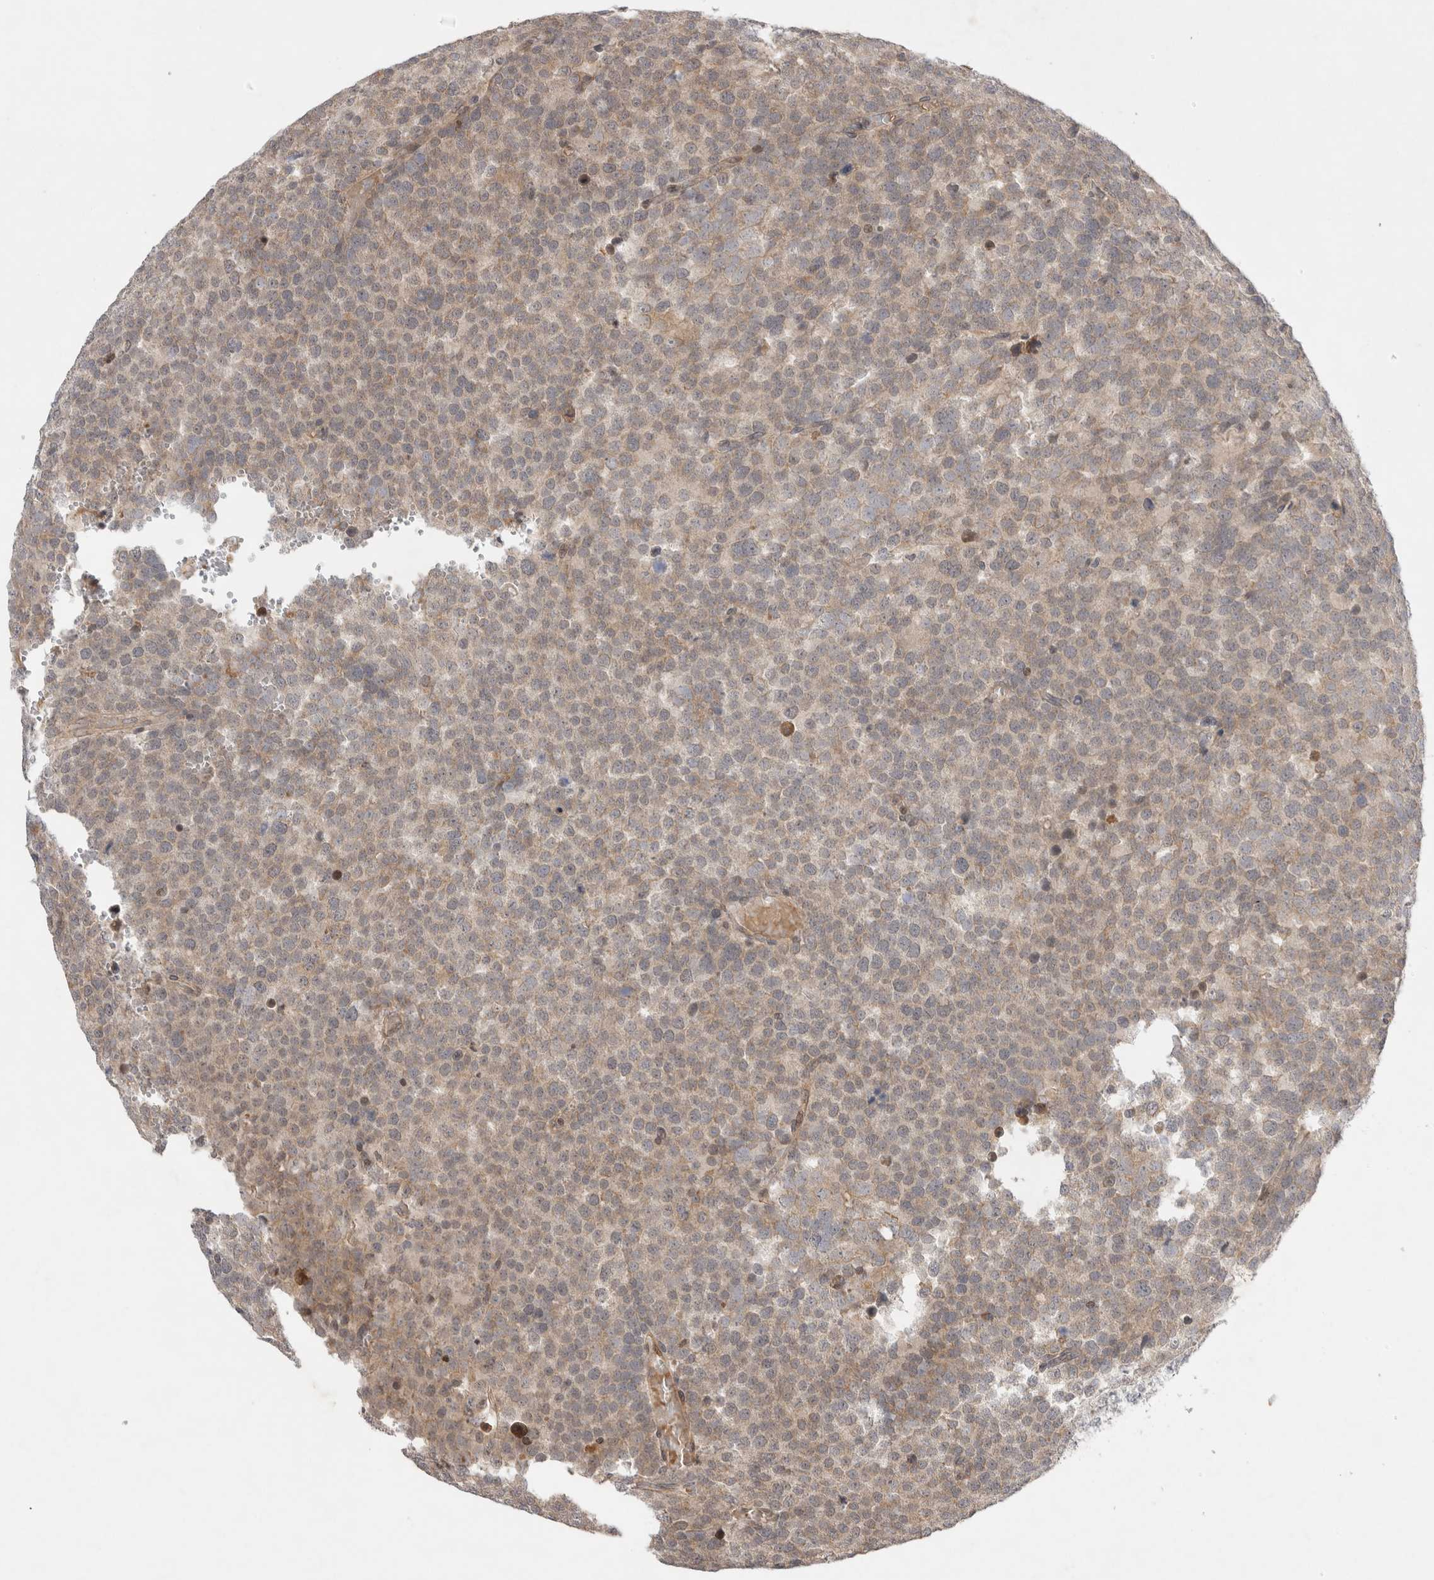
{"staining": {"intensity": "weak", "quantity": "<25%", "location": "cytoplasmic/membranous"}, "tissue": "testis cancer", "cell_type": "Tumor cells", "image_type": "cancer", "snomed": [{"axis": "morphology", "description": "Seminoma, NOS"}, {"axis": "topography", "description": "Testis"}], "caption": "Immunohistochemistry of seminoma (testis) displays no staining in tumor cells.", "gene": "EIF2AK1", "patient": {"sex": "male", "age": 71}}